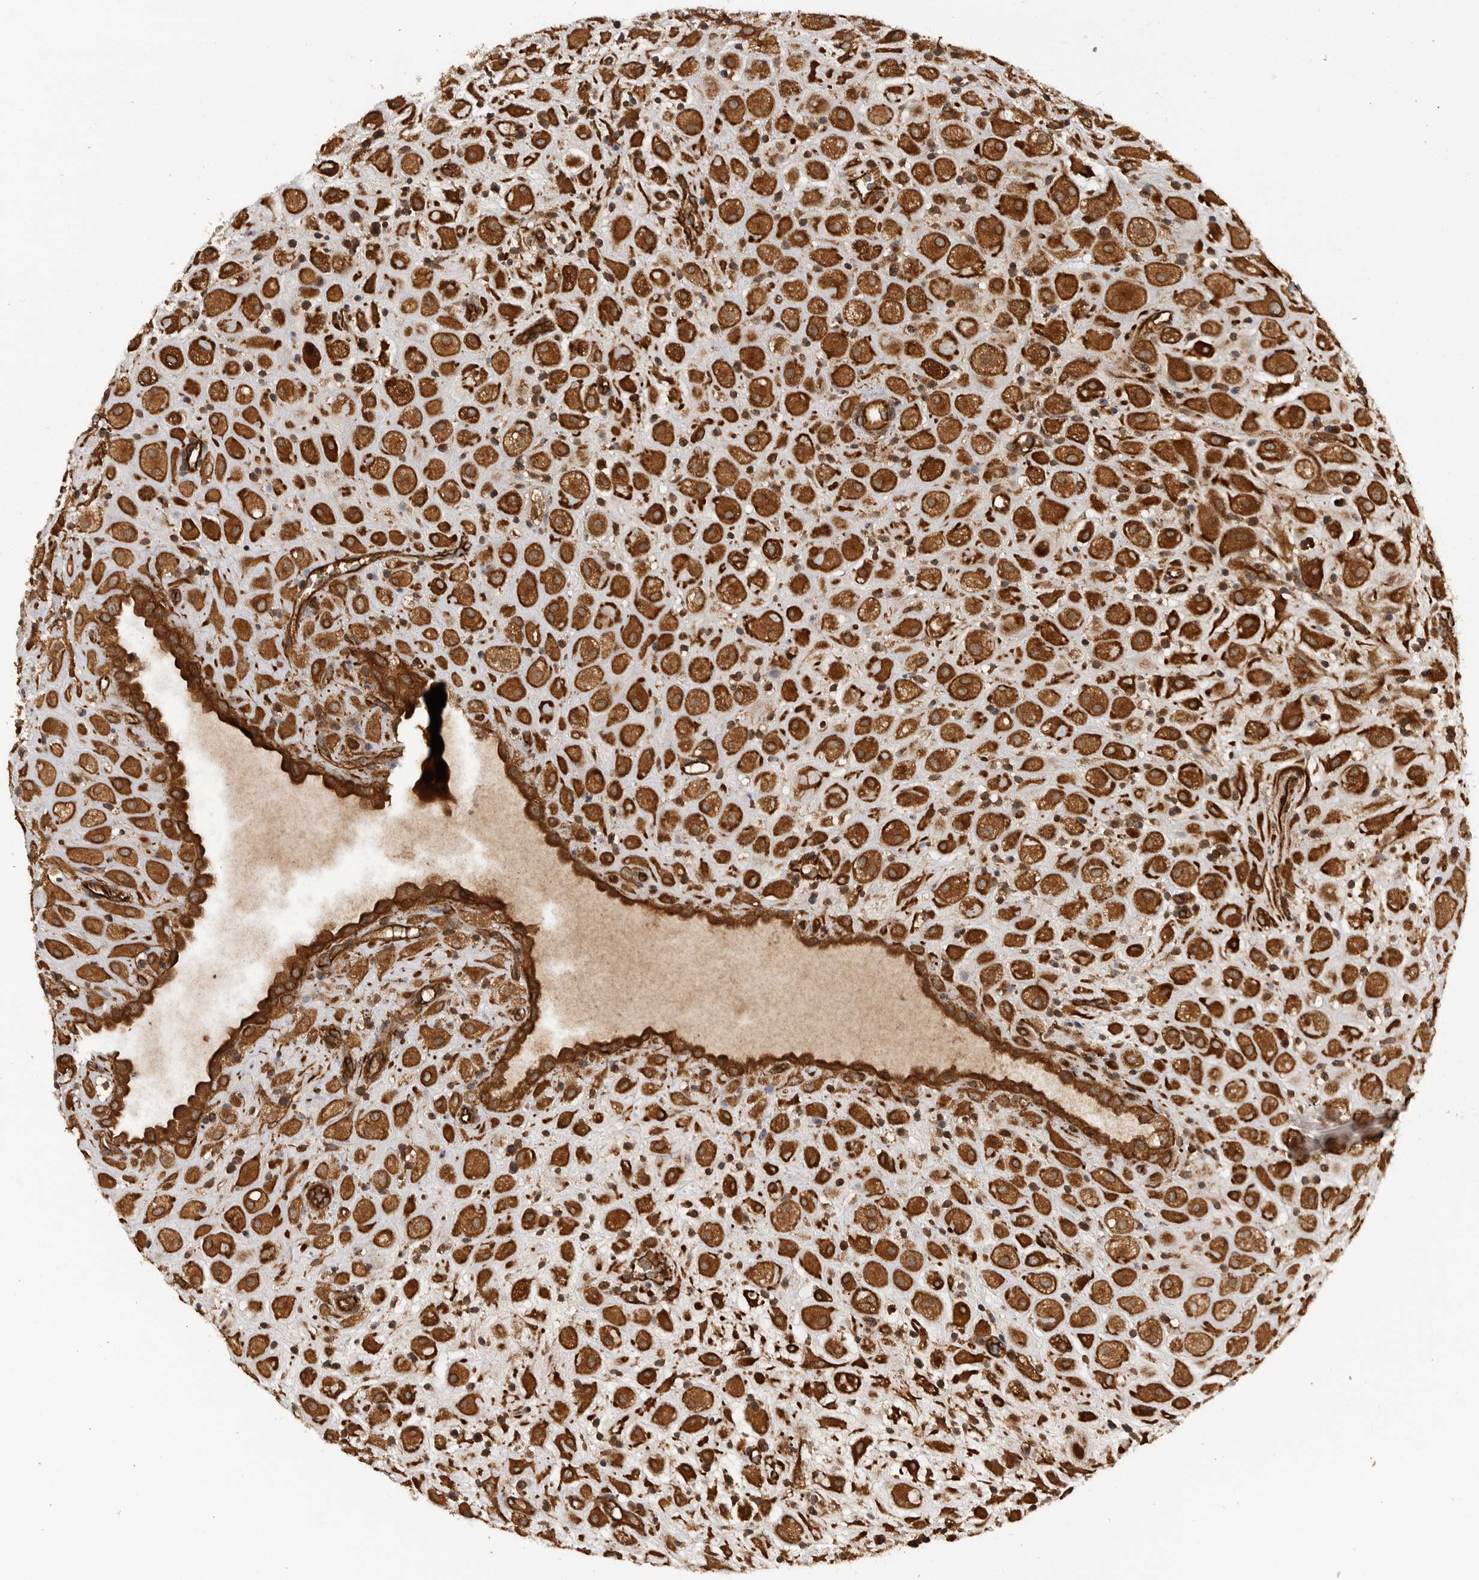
{"staining": {"intensity": "strong", "quantity": ">75%", "location": "cytoplasmic/membranous"}, "tissue": "placenta", "cell_type": "Decidual cells", "image_type": "normal", "snomed": [{"axis": "morphology", "description": "Normal tissue, NOS"}, {"axis": "topography", "description": "Placenta"}], "caption": "High-magnification brightfield microscopy of normal placenta stained with DAB (3,3'-diaminobenzidine) (brown) and counterstained with hematoxylin (blue). decidual cells exhibit strong cytoplasmic/membranous expression is appreciated in approximately>75% of cells.", "gene": "PRDX4", "patient": {"sex": "female", "age": 35}}